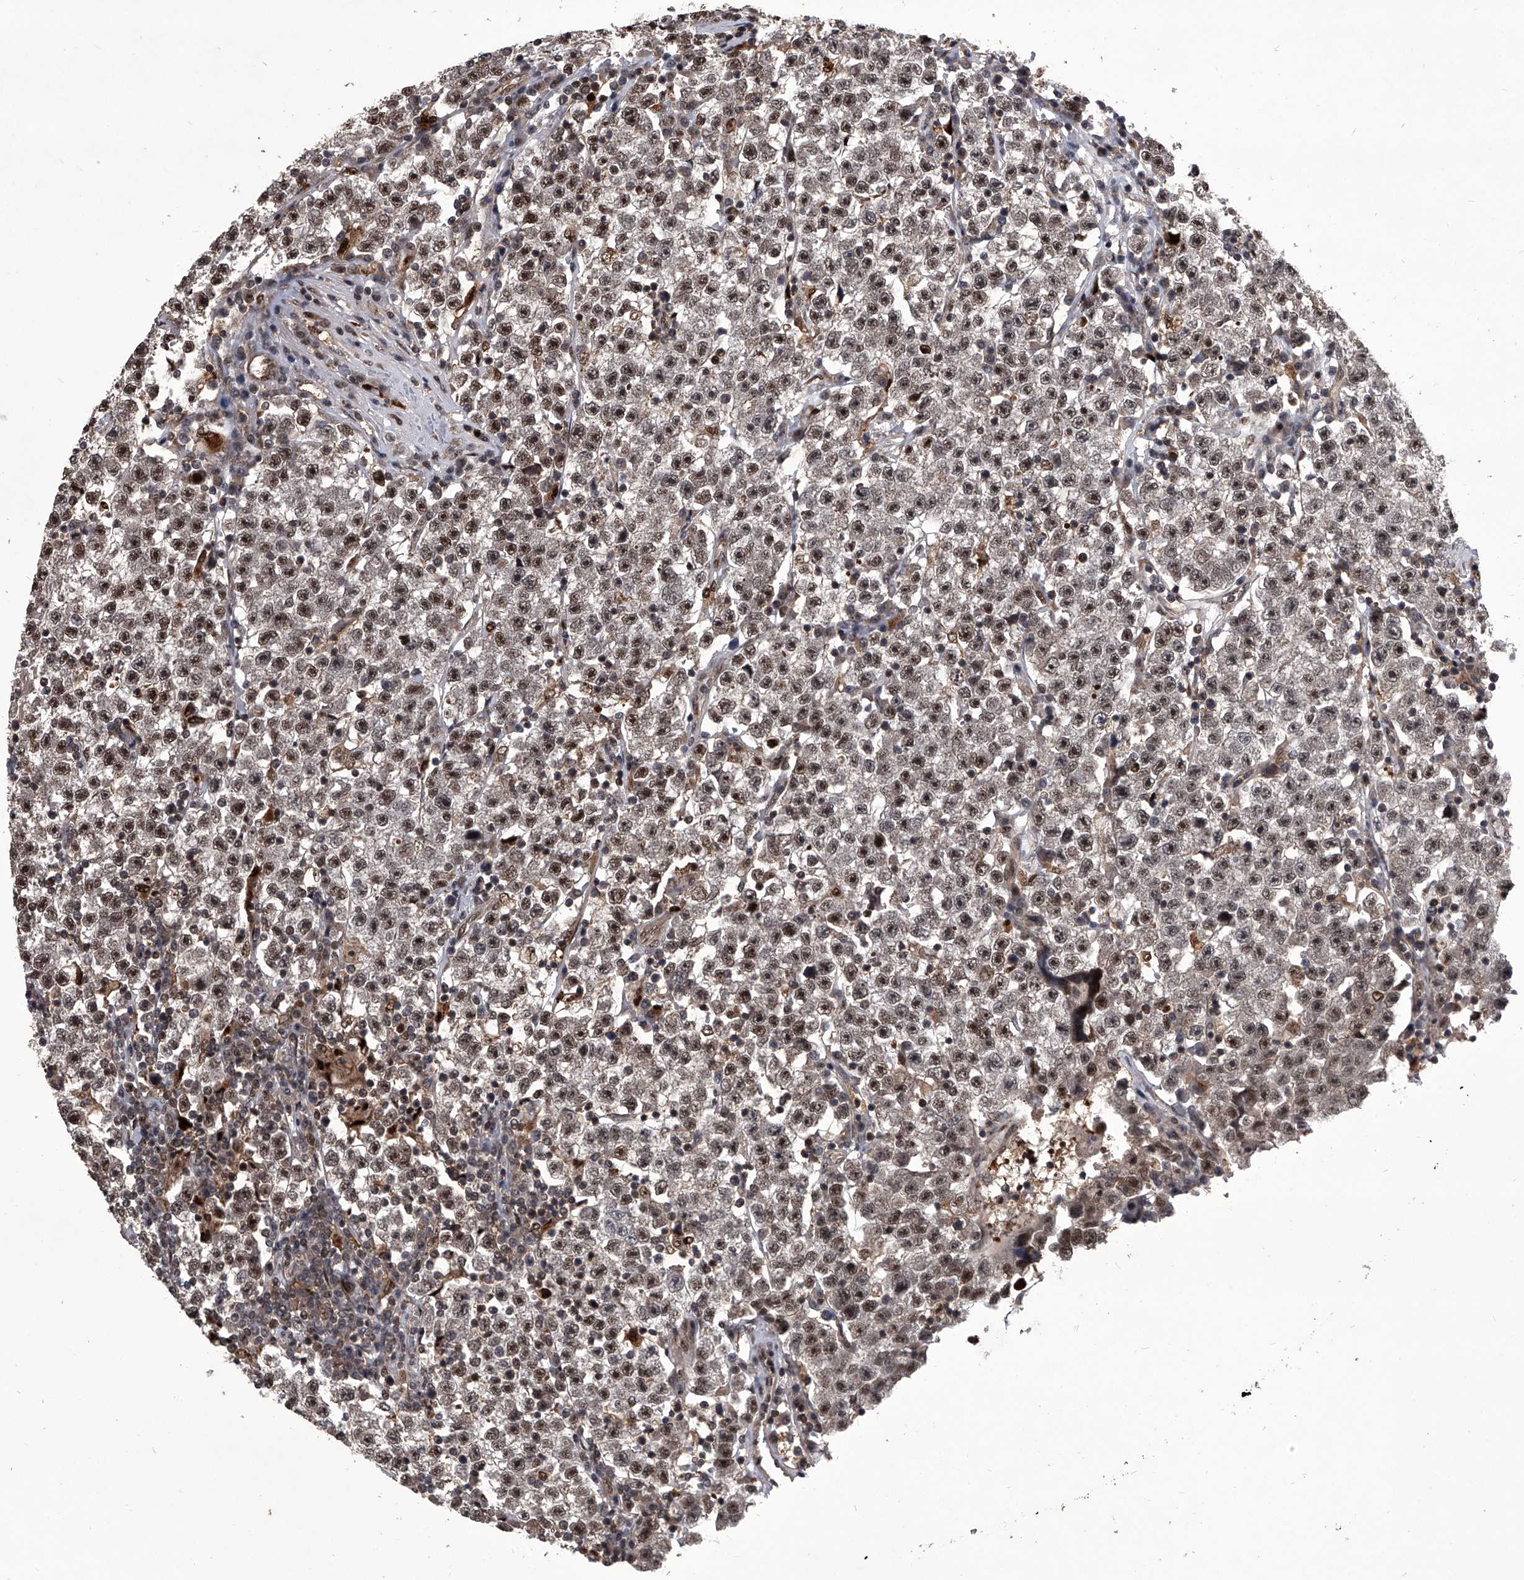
{"staining": {"intensity": "weak", "quantity": ">75%", "location": "nuclear"}, "tissue": "testis cancer", "cell_type": "Tumor cells", "image_type": "cancer", "snomed": [{"axis": "morphology", "description": "Seminoma, NOS"}, {"axis": "topography", "description": "Testis"}], "caption": "DAB immunohistochemical staining of human testis cancer (seminoma) shows weak nuclear protein positivity in about >75% of tumor cells.", "gene": "CMTR1", "patient": {"sex": "male", "age": 22}}